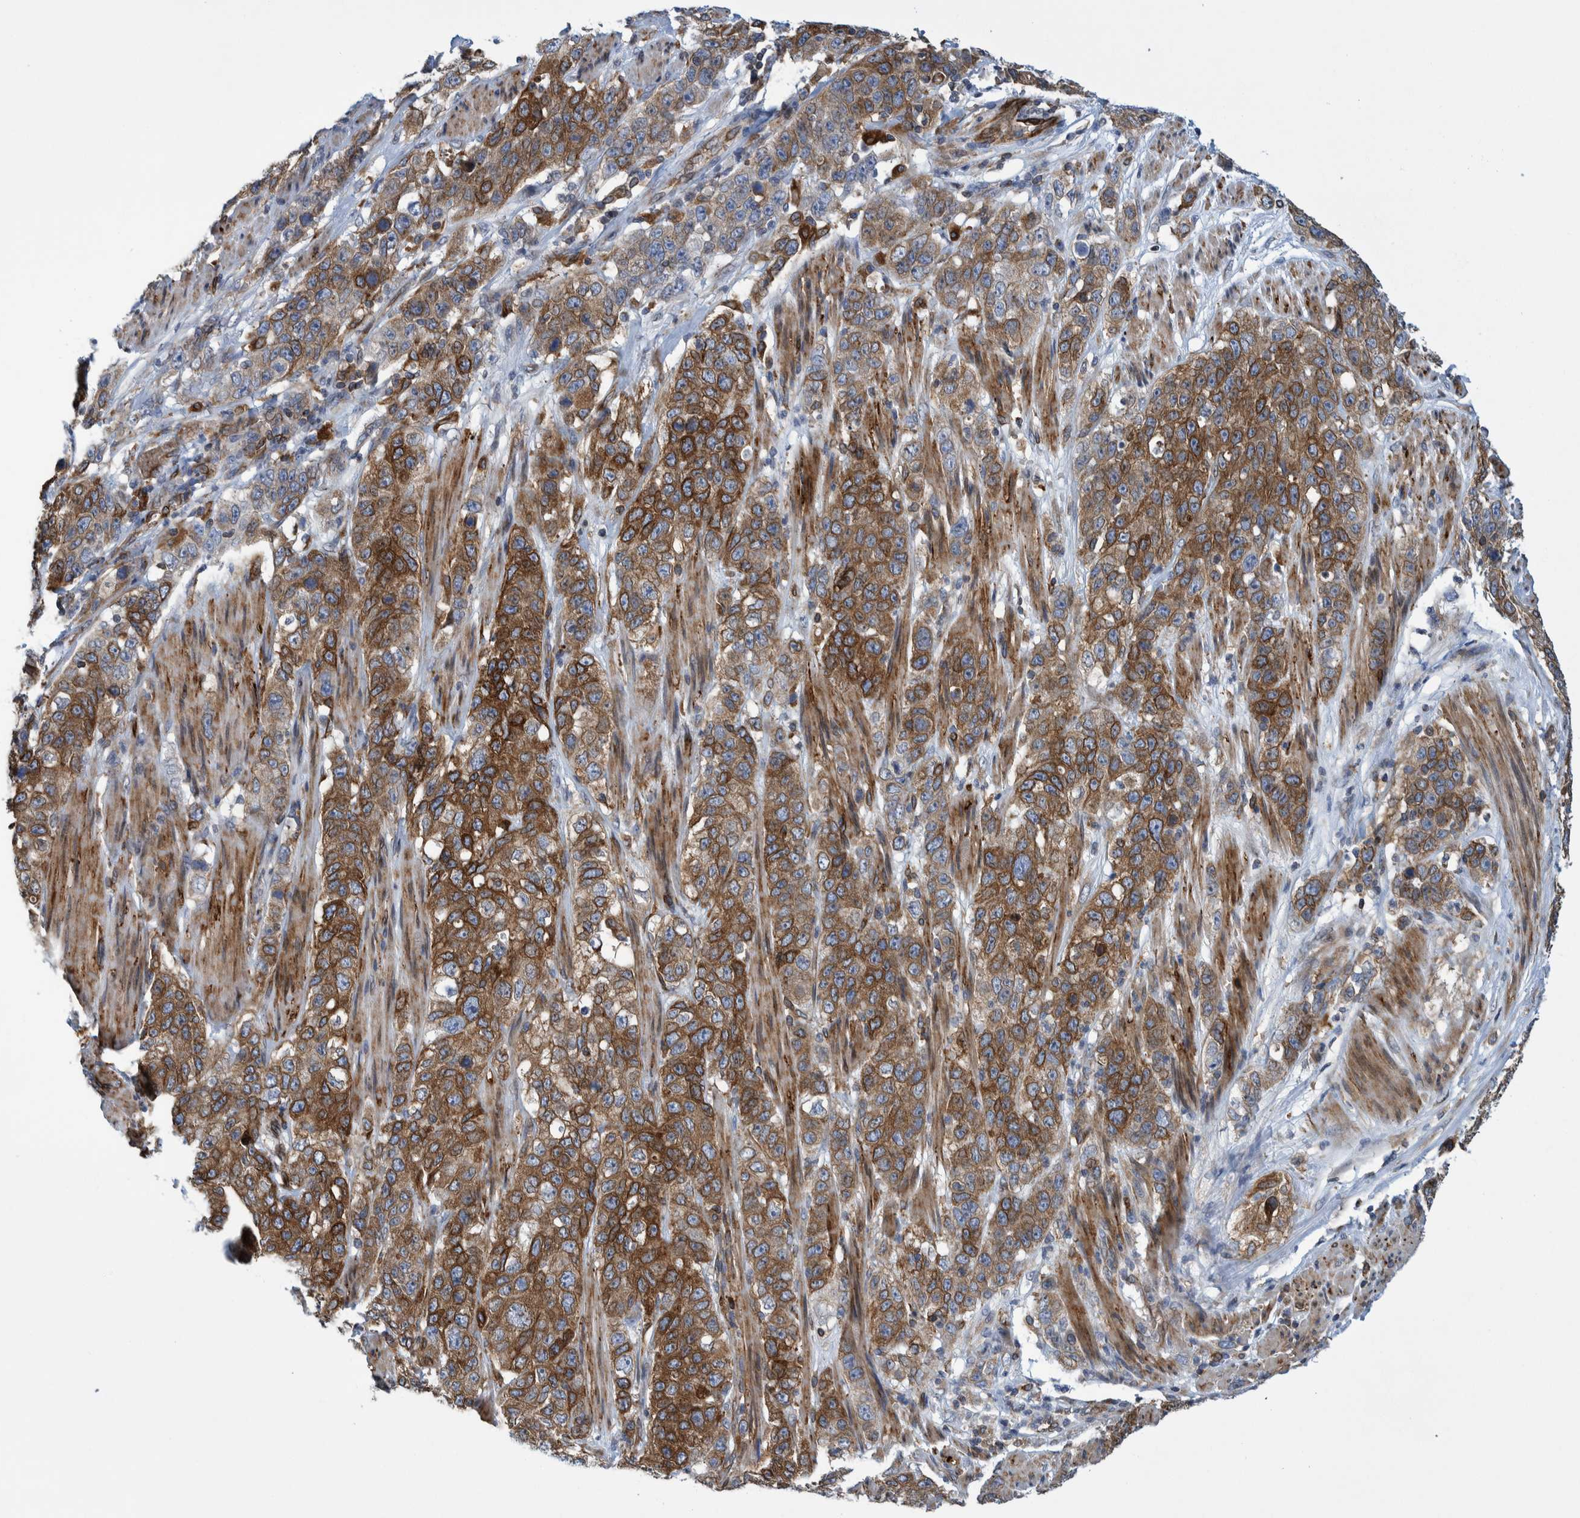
{"staining": {"intensity": "moderate", "quantity": ">75%", "location": "cytoplasmic/membranous"}, "tissue": "stomach cancer", "cell_type": "Tumor cells", "image_type": "cancer", "snomed": [{"axis": "morphology", "description": "Adenocarcinoma, NOS"}, {"axis": "topography", "description": "Stomach"}], "caption": "The micrograph exhibits a brown stain indicating the presence of a protein in the cytoplasmic/membranous of tumor cells in adenocarcinoma (stomach).", "gene": "THEM6", "patient": {"sex": "male", "age": 48}}